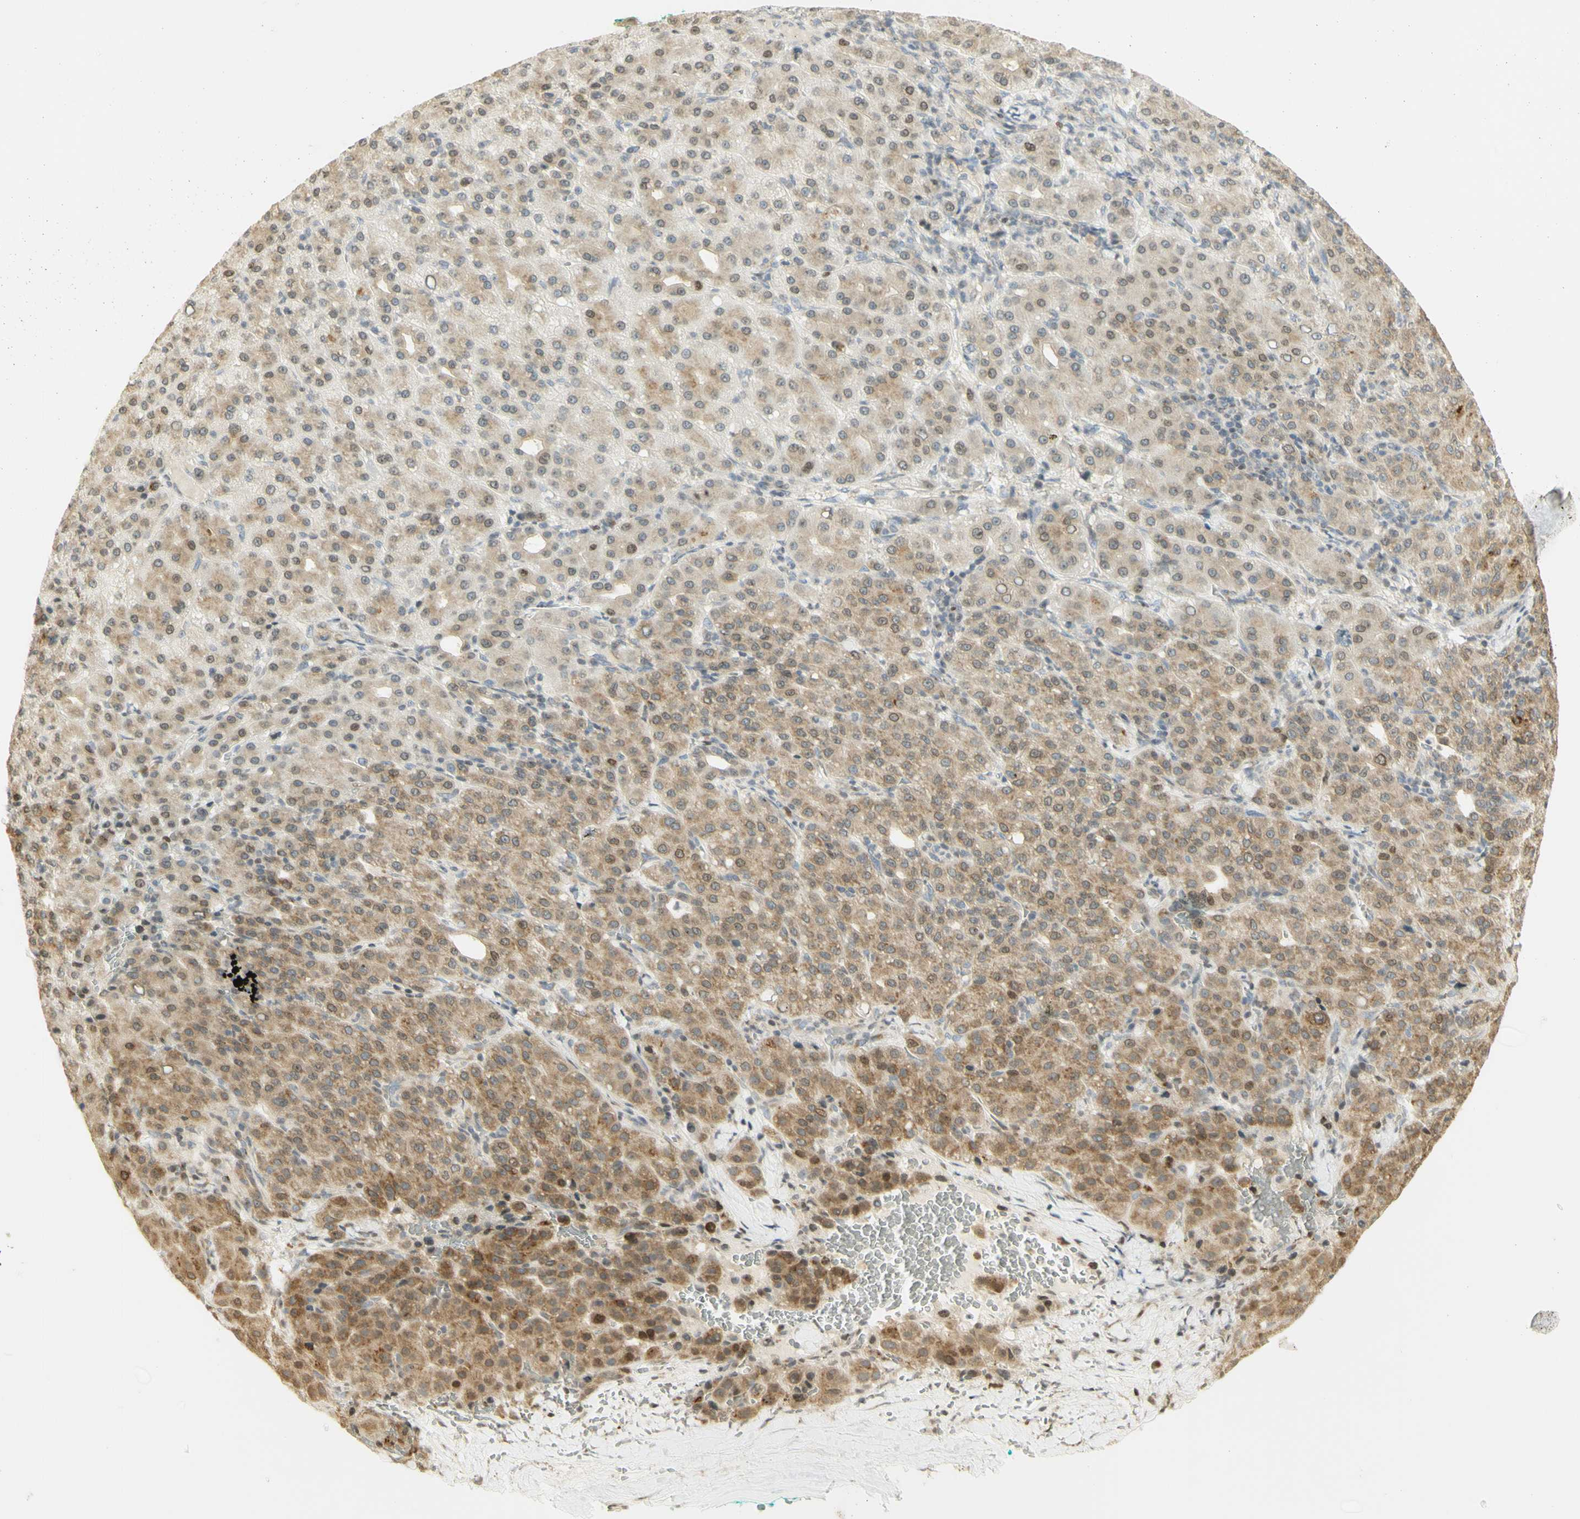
{"staining": {"intensity": "moderate", "quantity": ">75%", "location": "cytoplasmic/membranous,nuclear"}, "tissue": "liver cancer", "cell_type": "Tumor cells", "image_type": "cancer", "snomed": [{"axis": "morphology", "description": "Carcinoma, Hepatocellular, NOS"}, {"axis": "topography", "description": "Liver"}], "caption": "This histopathology image reveals hepatocellular carcinoma (liver) stained with immunohistochemistry (IHC) to label a protein in brown. The cytoplasmic/membranous and nuclear of tumor cells show moderate positivity for the protein. Nuclei are counter-stained blue.", "gene": "KIF11", "patient": {"sex": "male", "age": 65}}